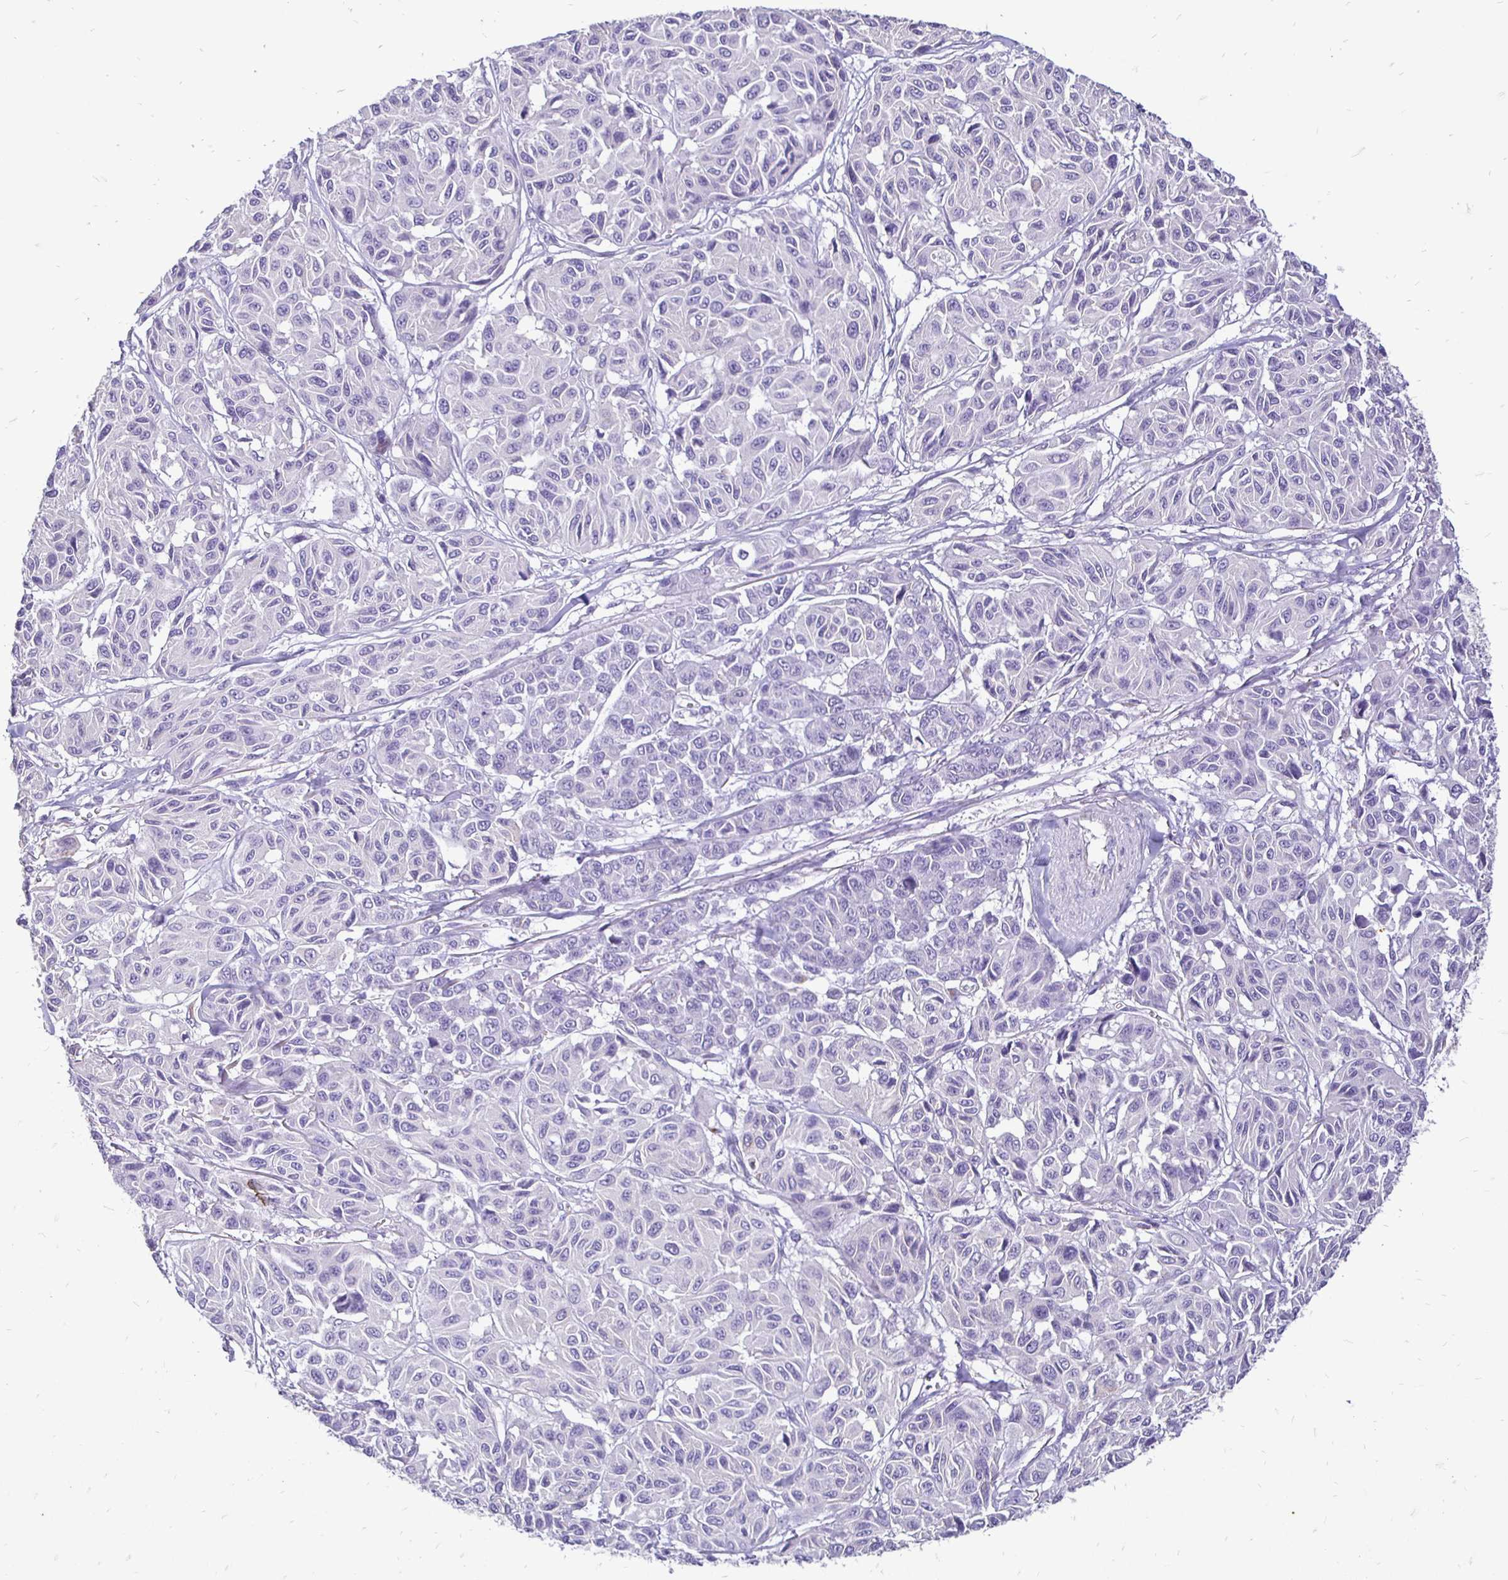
{"staining": {"intensity": "negative", "quantity": "none", "location": "none"}, "tissue": "melanoma", "cell_type": "Tumor cells", "image_type": "cancer", "snomed": [{"axis": "morphology", "description": "Malignant melanoma, NOS"}, {"axis": "topography", "description": "Skin"}], "caption": "This is an immunohistochemistry (IHC) micrograph of melanoma. There is no positivity in tumor cells.", "gene": "TAF1D", "patient": {"sex": "female", "age": 66}}